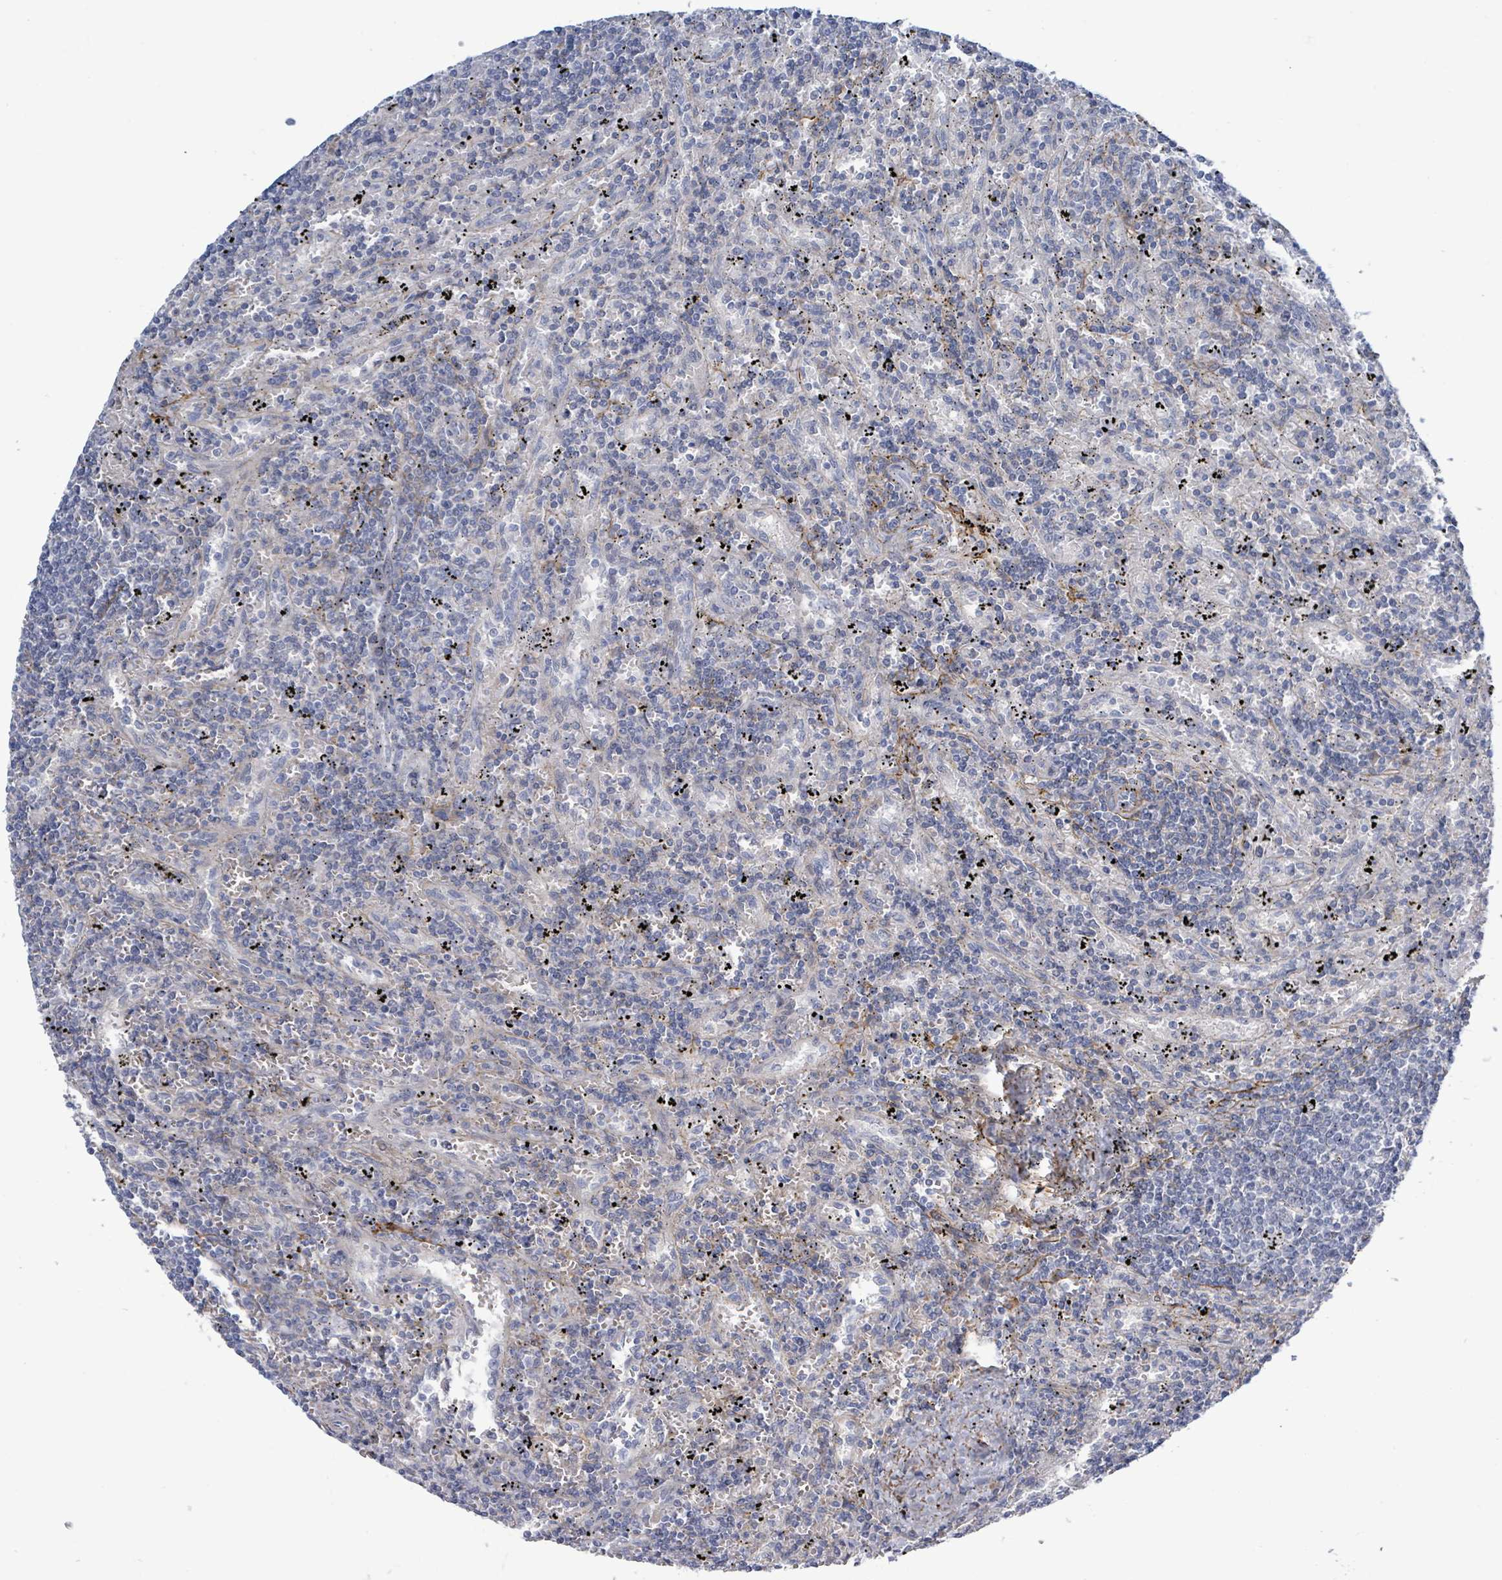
{"staining": {"intensity": "negative", "quantity": "none", "location": "none"}, "tissue": "lymphoma", "cell_type": "Tumor cells", "image_type": "cancer", "snomed": [{"axis": "morphology", "description": "Malignant lymphoma, non-Hodgkin's type, Low grade"}, {"axis": "topography", "description": "Spleen"}], "caption": "Tumor cells show no significant protein positivity in lymphoma.", "gene": "DMRTC1B", "patient": {"sex": "male", "age": 76}}